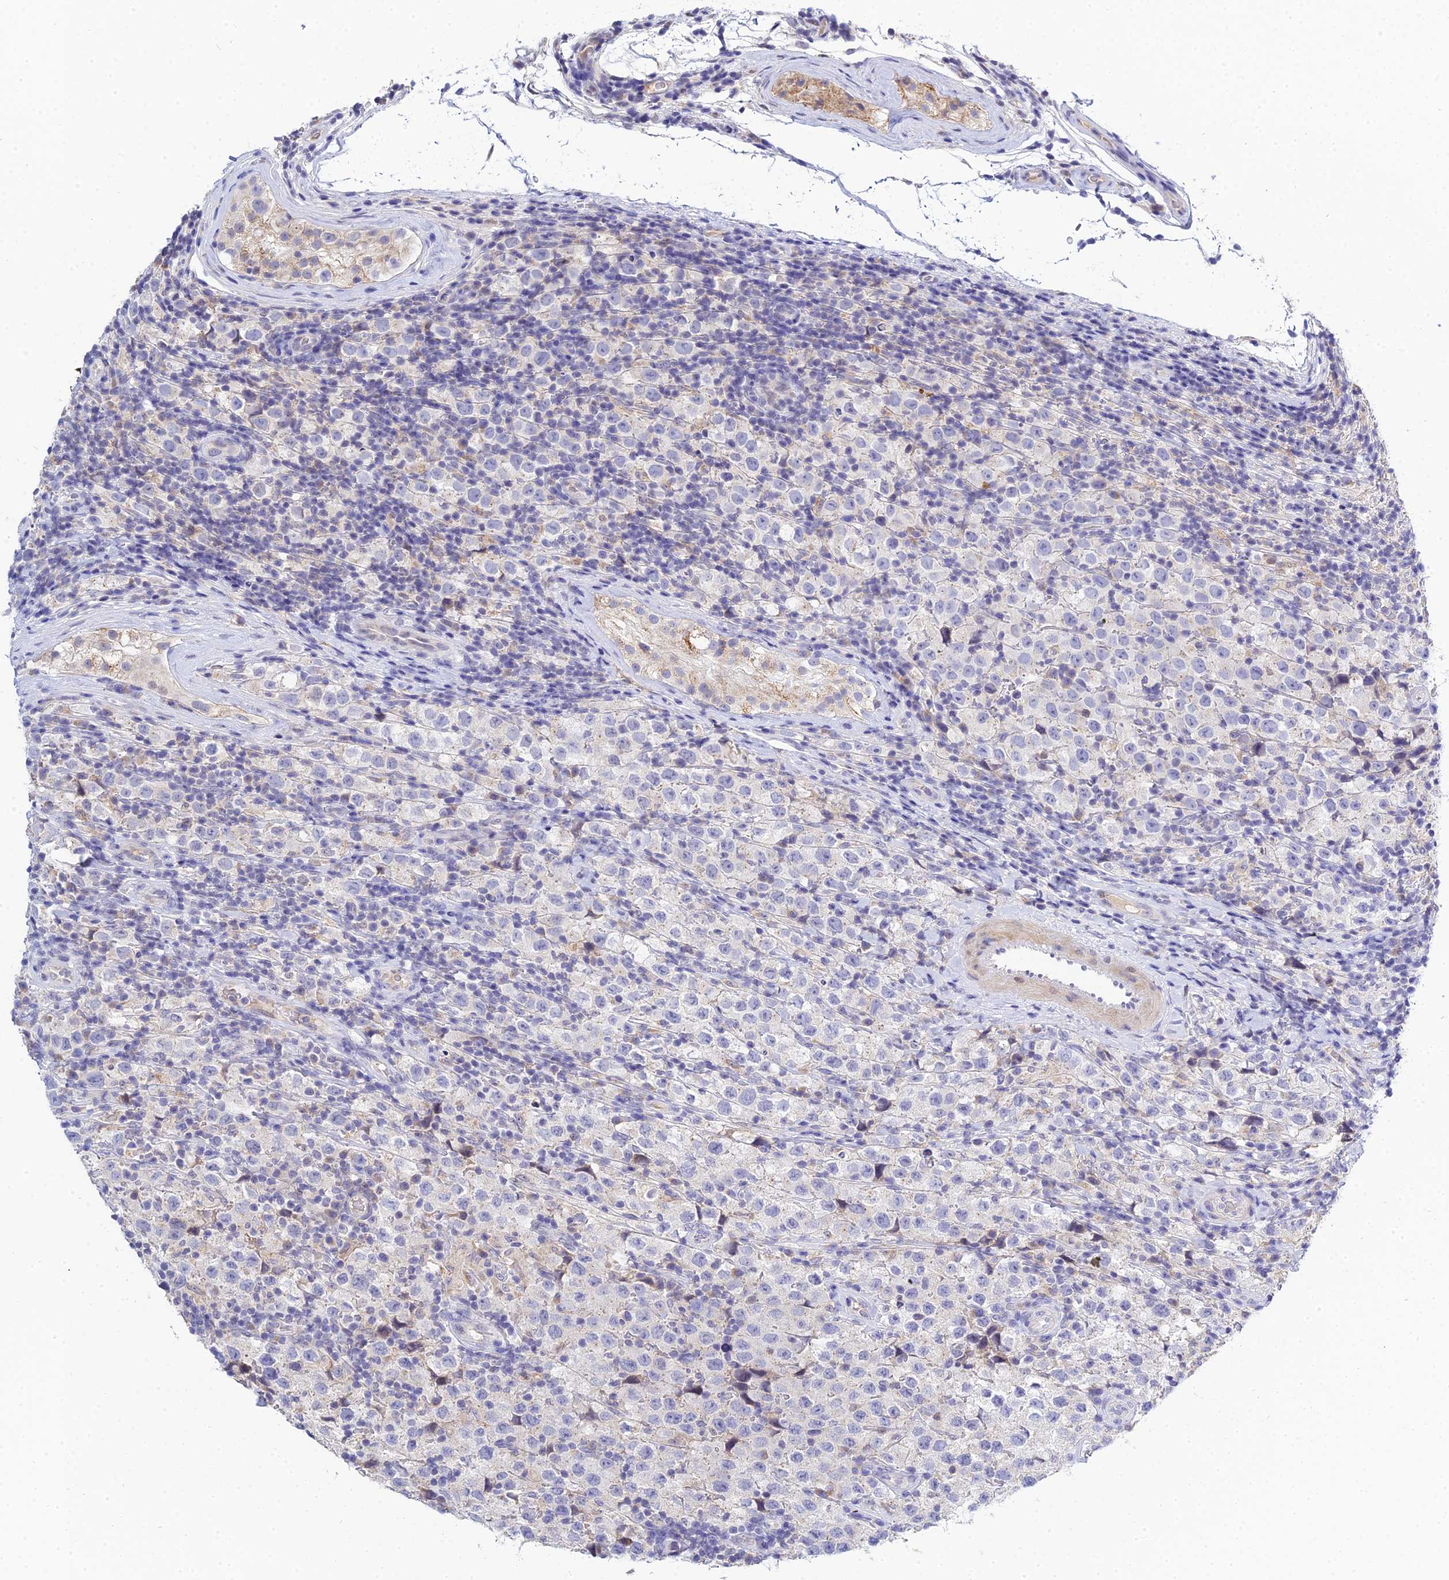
{"staining": {"intensity": "negative", "quantity": "none", "location": "none"}, "tissue": "testis cancer", "cell_type": "Tumor cells", "image_type": "cancer", "snomed": [{"axis": "morphology", "description": "Seminoma, NOS"}, {"axis": "morphology", "description": "Carcinoma, Embryonal, NOS"}, {"axis": "topography", "description": "Testis"}], "caption": "DAB (3,3'-diaminobenzidine) immunohistochemical staining of human seminoma (testis) demonstrates no significant staining in tumor cells.", "gene": "ZXDA", "patient": {"sex": "male", "age": 41}}